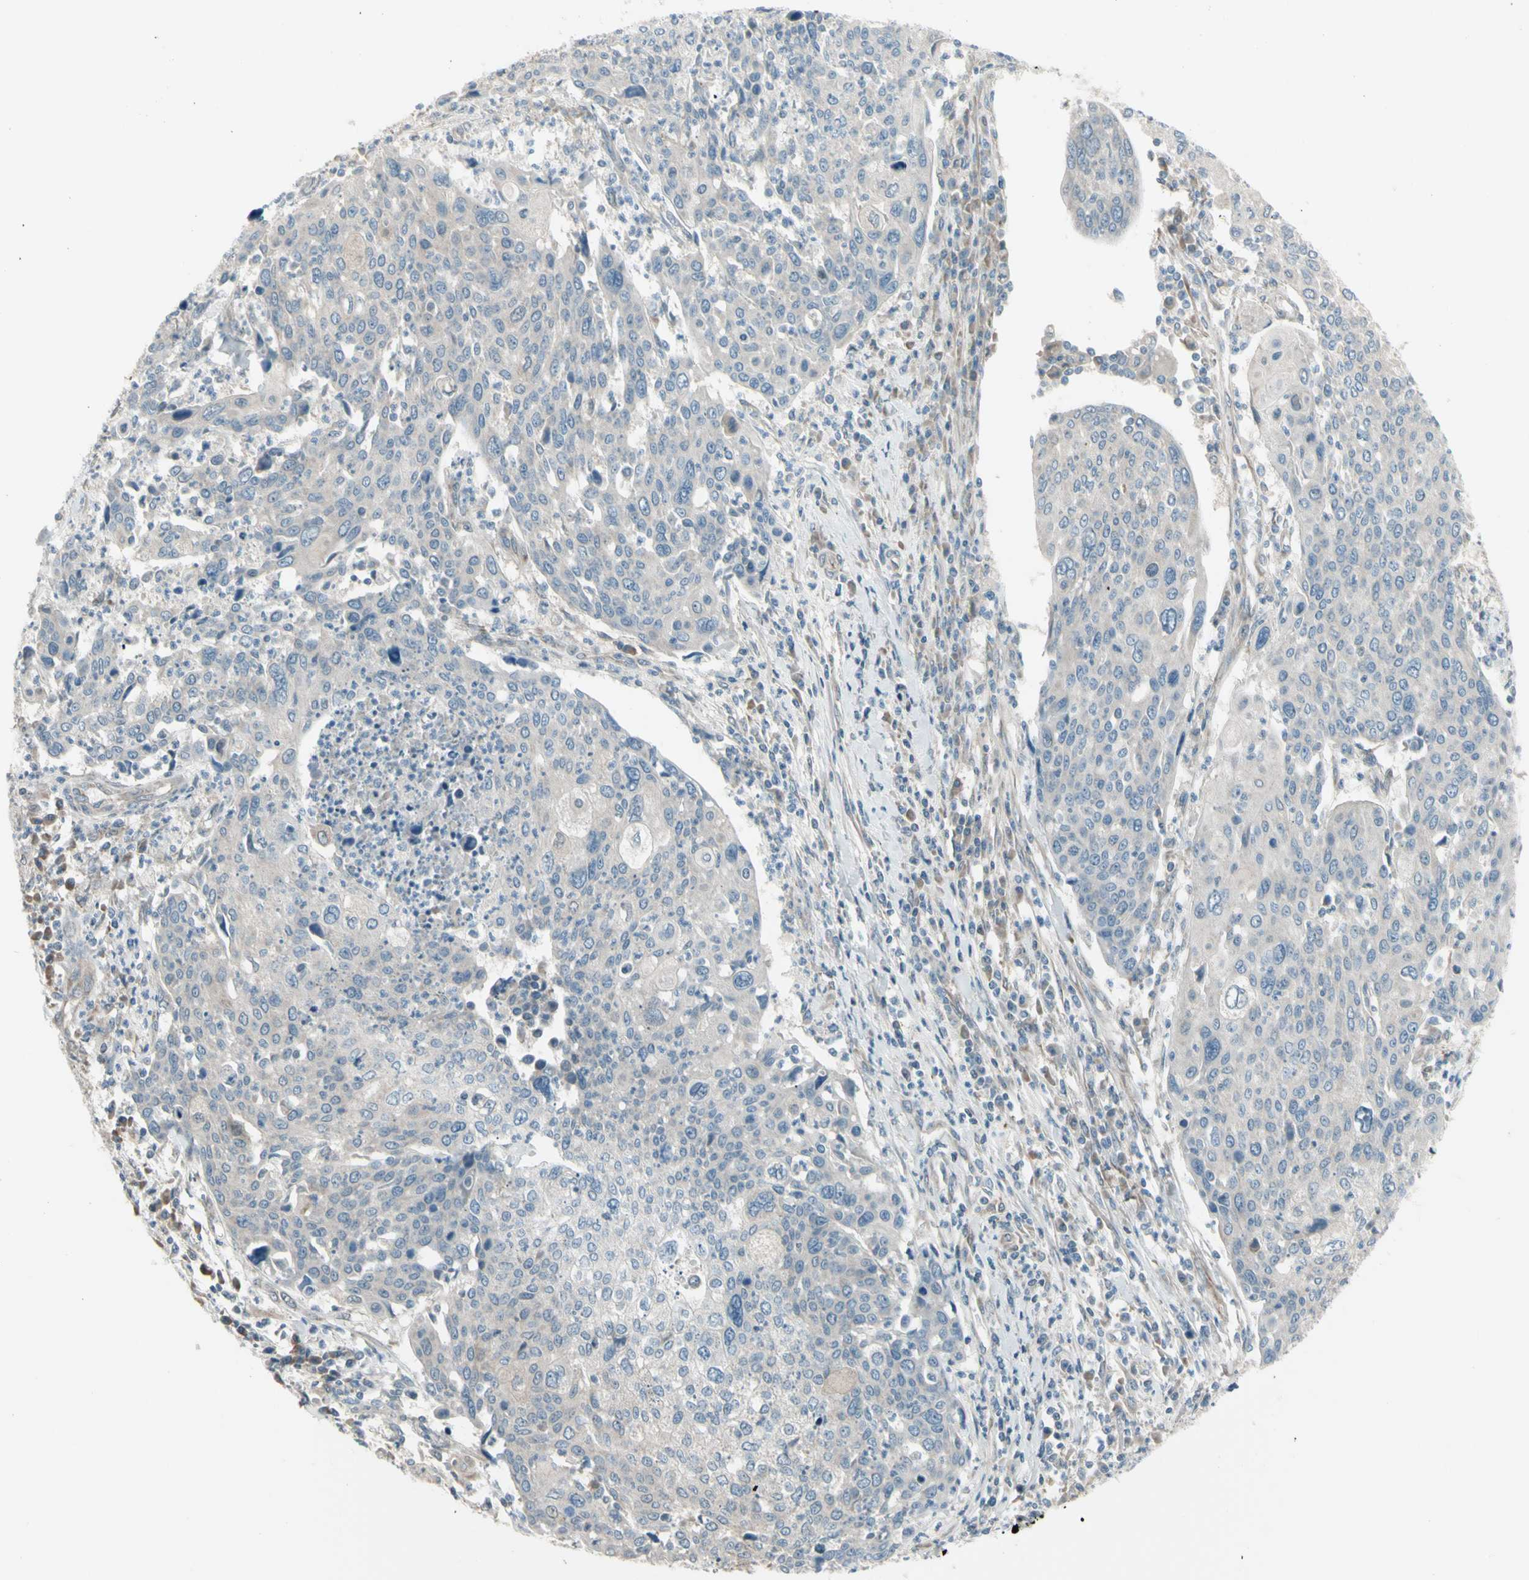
{"staining": {"intensity": "negative", "quantity": "none", "location": "none"}, "tissue": "cervical cancer", "cell_type": "Tumor cells", "image_type": "cancer", "snomed": [{"axis": "morphology", "description": "Squamous cell carcinoma, NOS"}, {"axis": "topography", "description": "Cervix"}], "caption": "Squamous cell carcinoma (cervical) was stained to show a protein in brown. There is no significant expression in tumor cells.", "gene": "NAXD", "patient": {"sex": "female", "age": 40}}